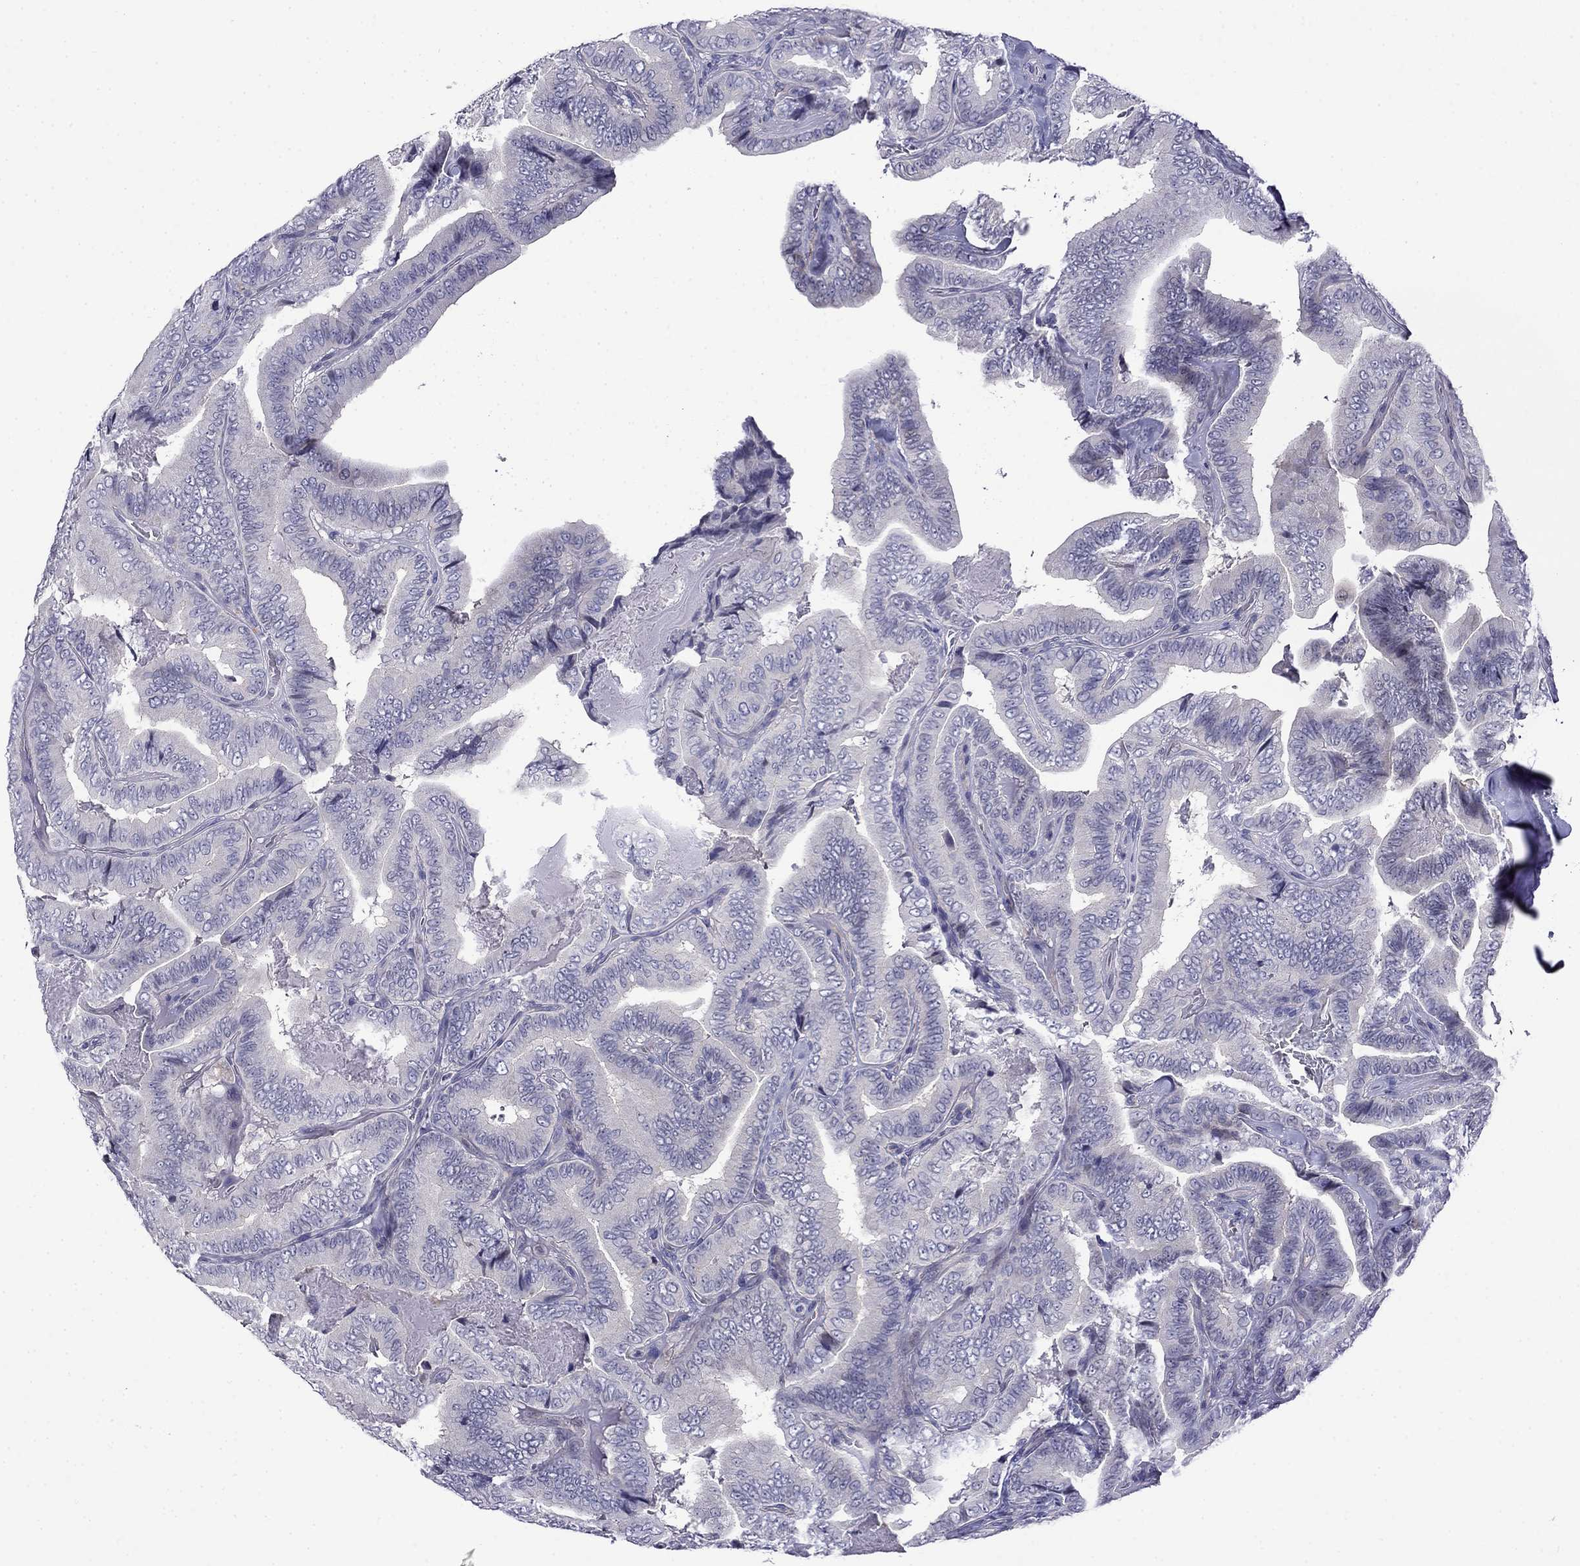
{"staining": {"intensity": "negative", "quantity": "none", "location": "none"}, "tissue": "thyroid cancer", "cell_type": "Tumor cells", "image_type": "cancer", "snomed": [{"axis": "morphology", "description": "Papillary adenocarcinoma, NOS"}, {"axis": "topography", "description": "Thyroid gland"}], "caption": "Immunohistochemistry photomicrograph of neoplastic tissue: human thyroid cancer stained with DAB (3,3'-diaminobenzidine) demonstrates no significant protein positivity in tumor cells. (Brightfield microscopy of DAB (3,3'-diaminobenzidine) immunohistochemistry at high magnification).", "gene": "PRR18", "patient": {"sex": "male", "age": 61}}